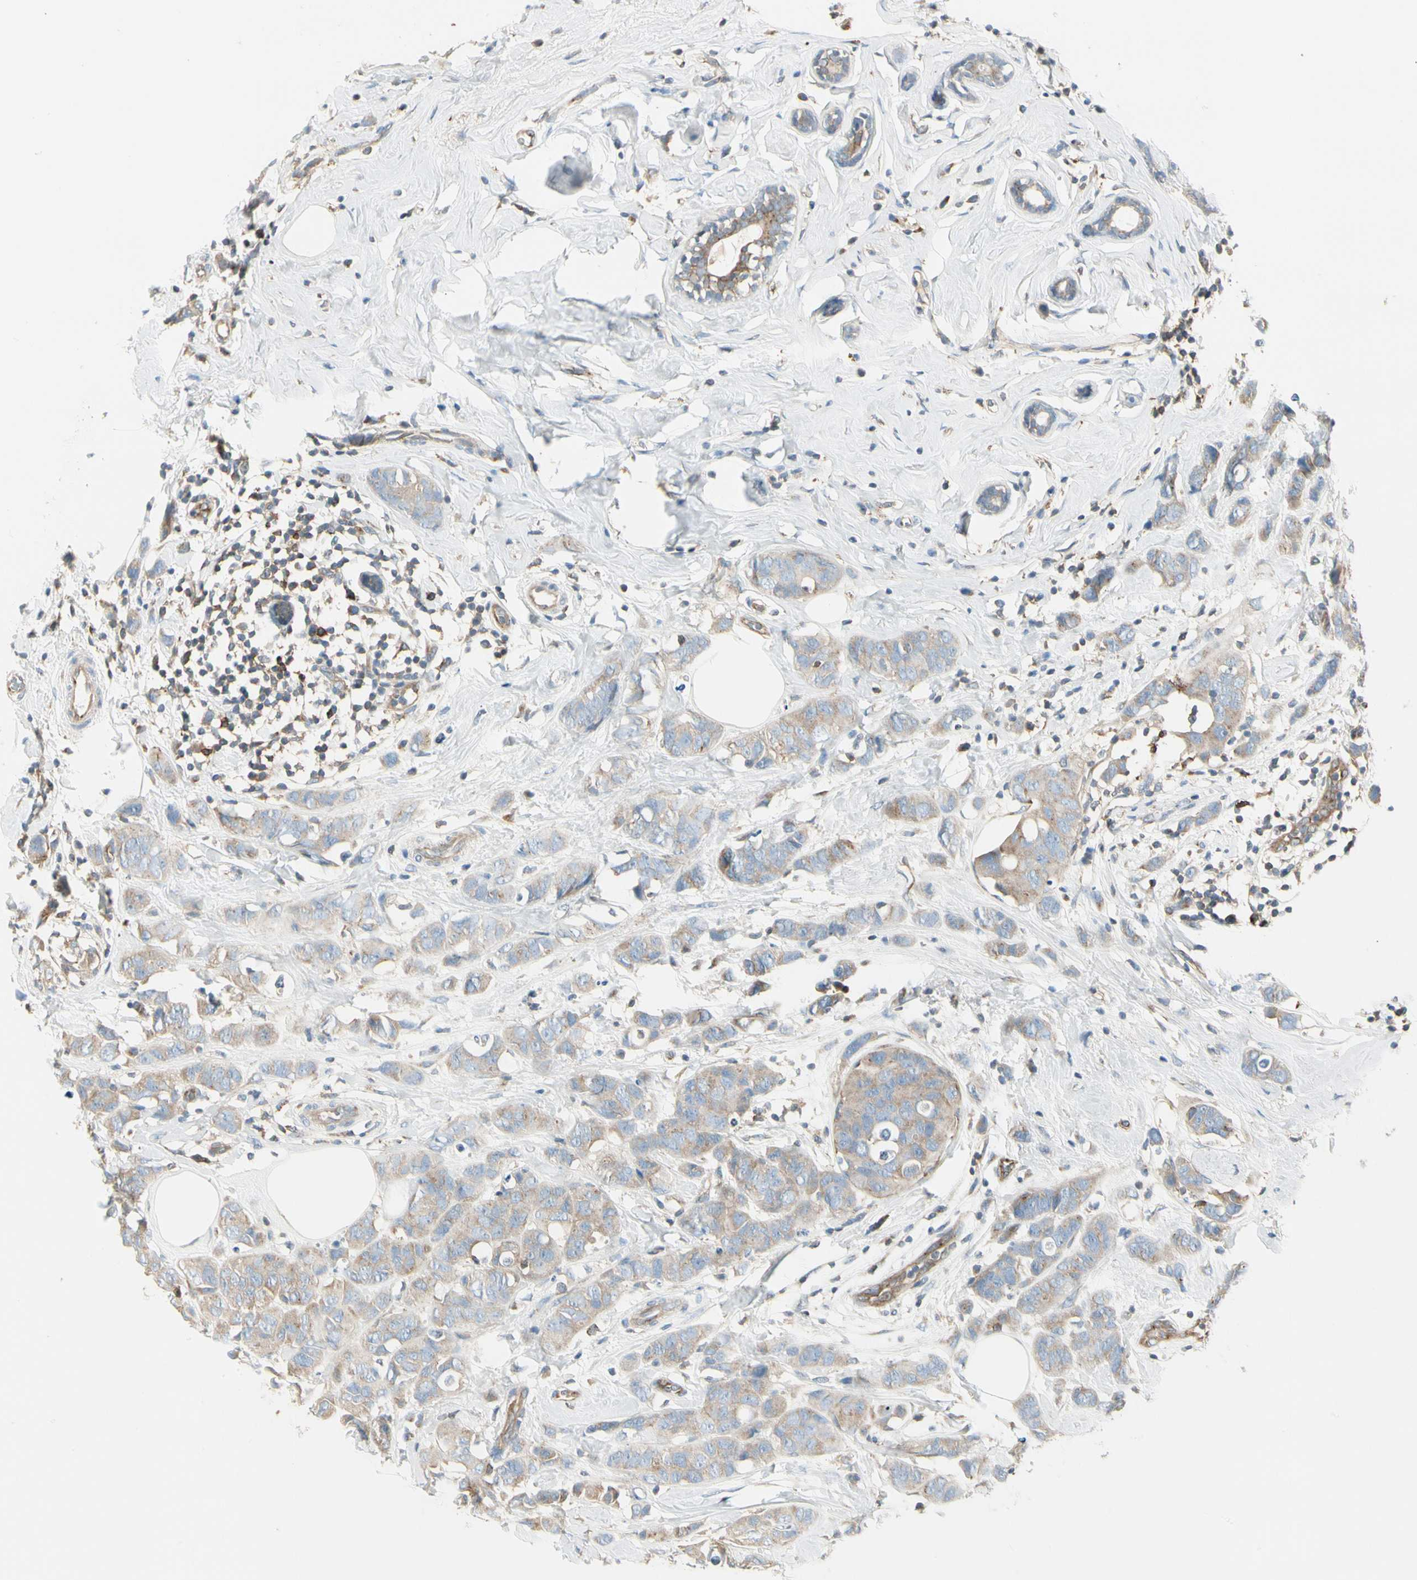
{"staining": {"intensity": "weak", "quantity": ">75%", "location": "cytoplasmic/membranous"}, "tissue": "breast cancer", "cell_type": "Tumor cells", "image_type": "cancer", "snomed": [{"axis": "morphology", "description": "Normal tissue, NOS"}, {"axis": "morphology", "description": "Duct carcinoma"}, {"axis": "topography", "description": "Breast"}], "caption": "Immunohistochemical staining of breast cancer reveals low levels of weak cytoplasmic/membranous positivity in about >75% of tumor cells.", "gene": "AGFG1", "patient": {"sex": "female", "age": 50}}